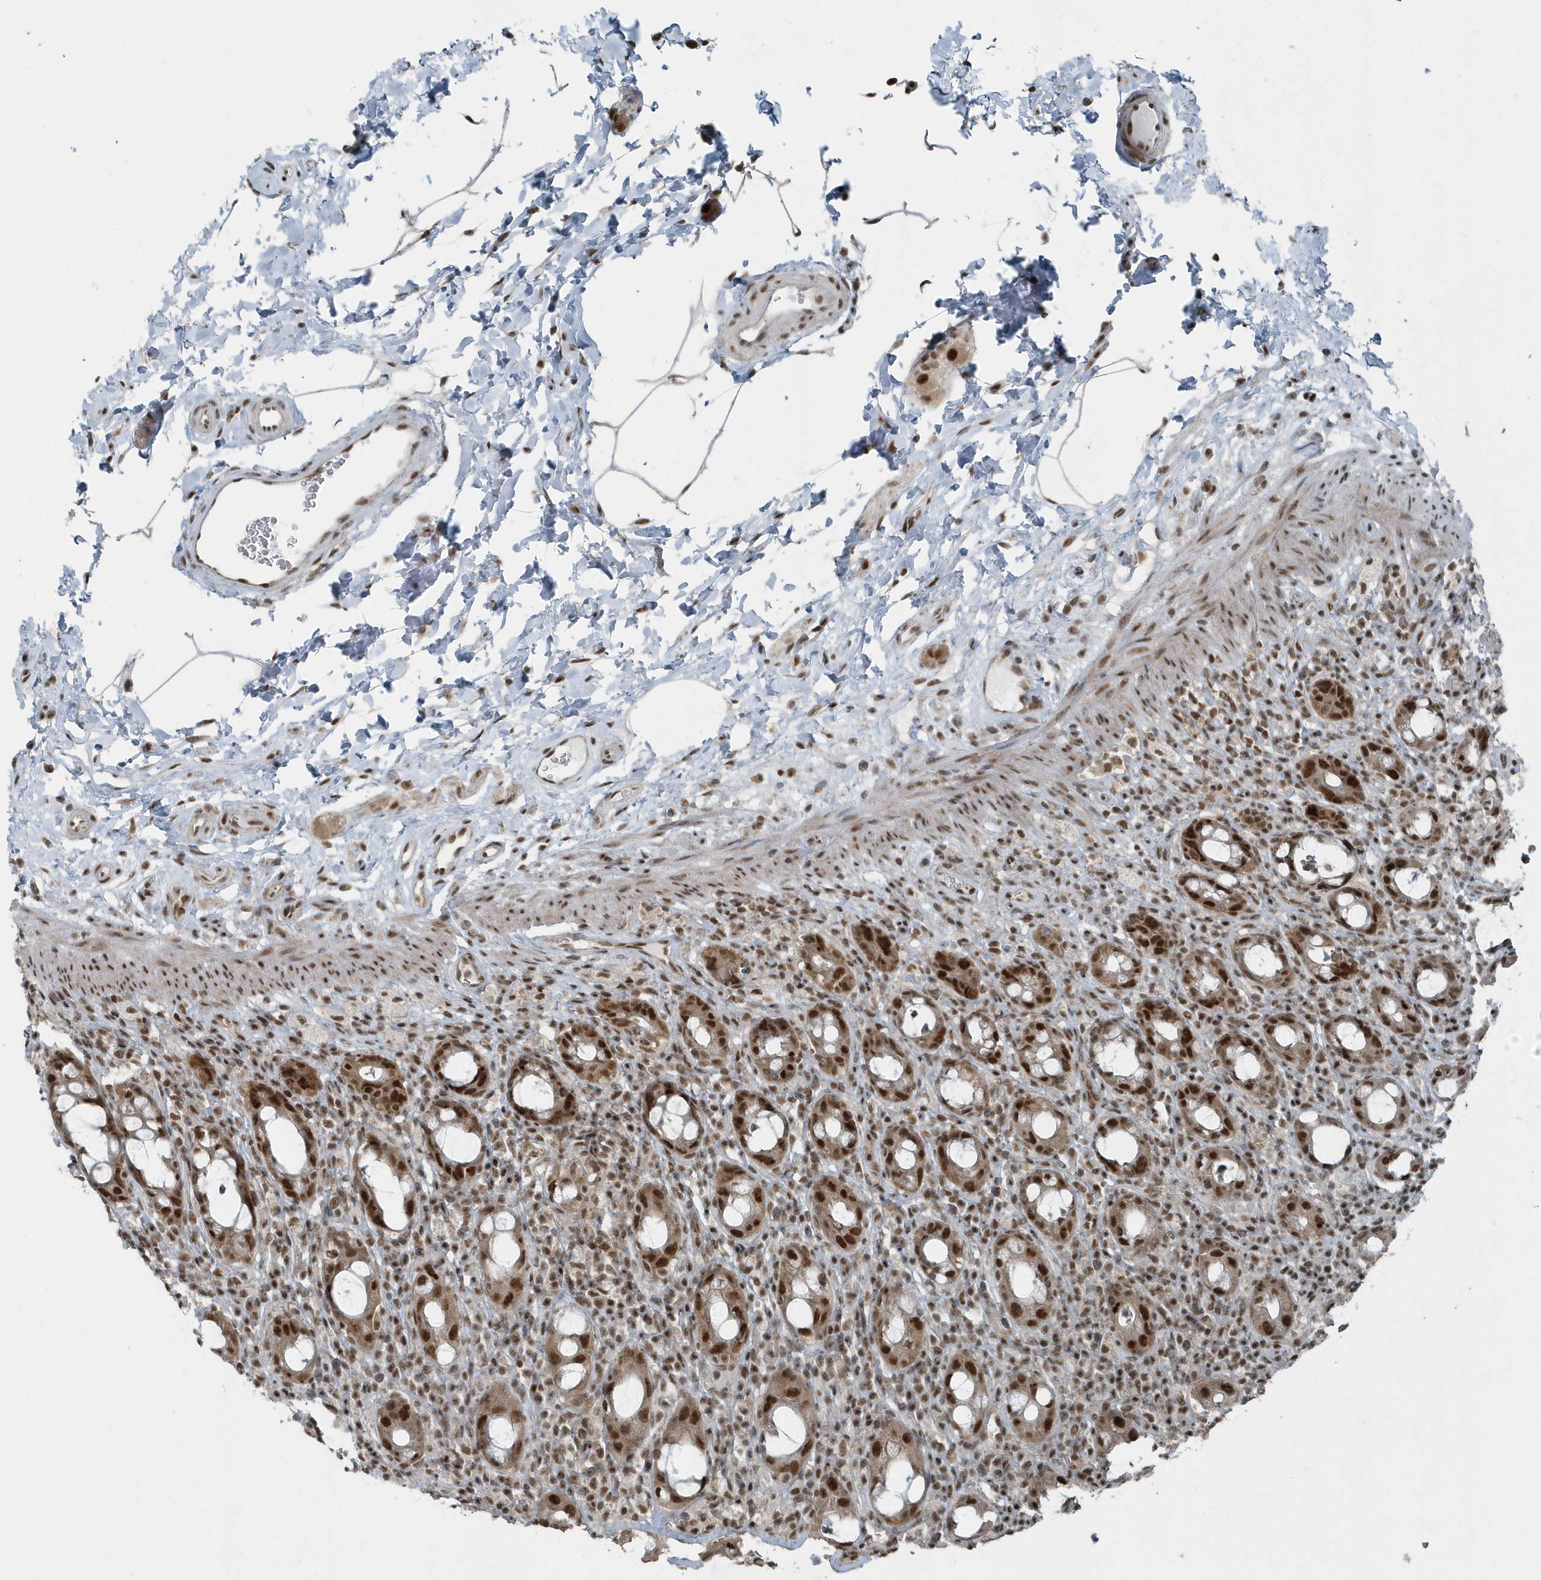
{"staining": {"intensity": "strong", "quantity": ">75%", "location": "nuclear"}, "tissue": "rectum", "cell_type": "Glandular cells", "image_type": "normal", "snomed": [{"axis": "morphology", "description": "Normal tissue, NOS"}, {"axis": "topography", "description": "Rectum"}], "caption": "A brown stain shows strong nuclear positivity of a protein in glandular cells of unremarkable rectum. The protein of interest is shown in brown color, while the nuclei are stained blue.", "gene": "YTHDC1", "patient": {"sex": "male", "age": 44}}